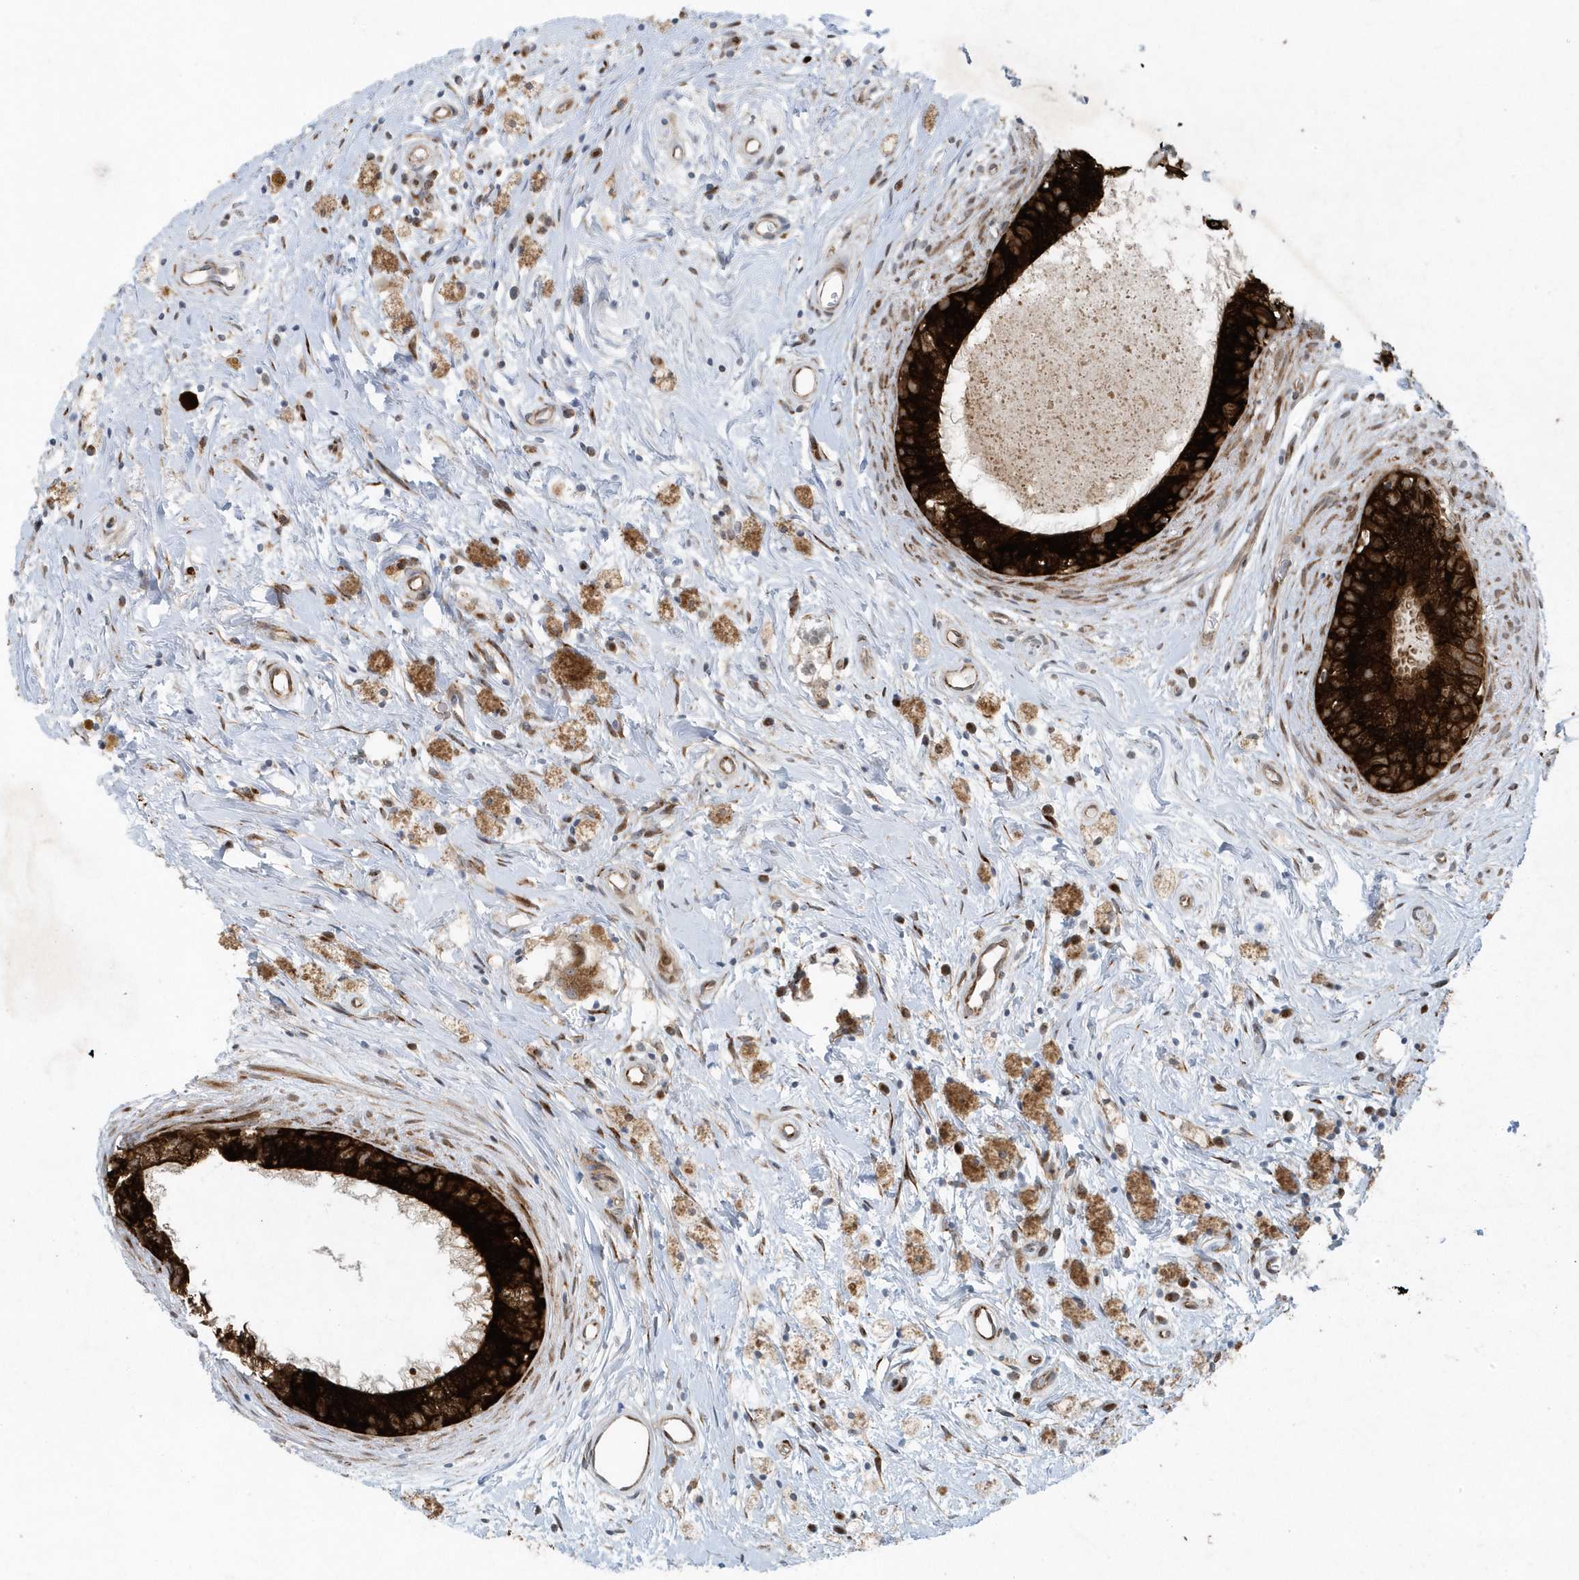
{"staining": {"intensity": "strong", "quantity": ">75%", "location": "cytoplasmic/membranous"}, "tissue": "epididymis", "cell_type": "Glandular cells", "image_type": "normal", "snomed": [{"axis": "morphology", "description": "Normal tissue, NOS"}, {"axis": "topography", "description": "Epididymis"}], "caption": "Strong cytoplasmic/membranous expression for a protein is appreciated in about >75% of glandular cells of unremarkable epididymis using IHC.", "gene": "FAM98A", "patient": {"sex": "male", "age": 80}}